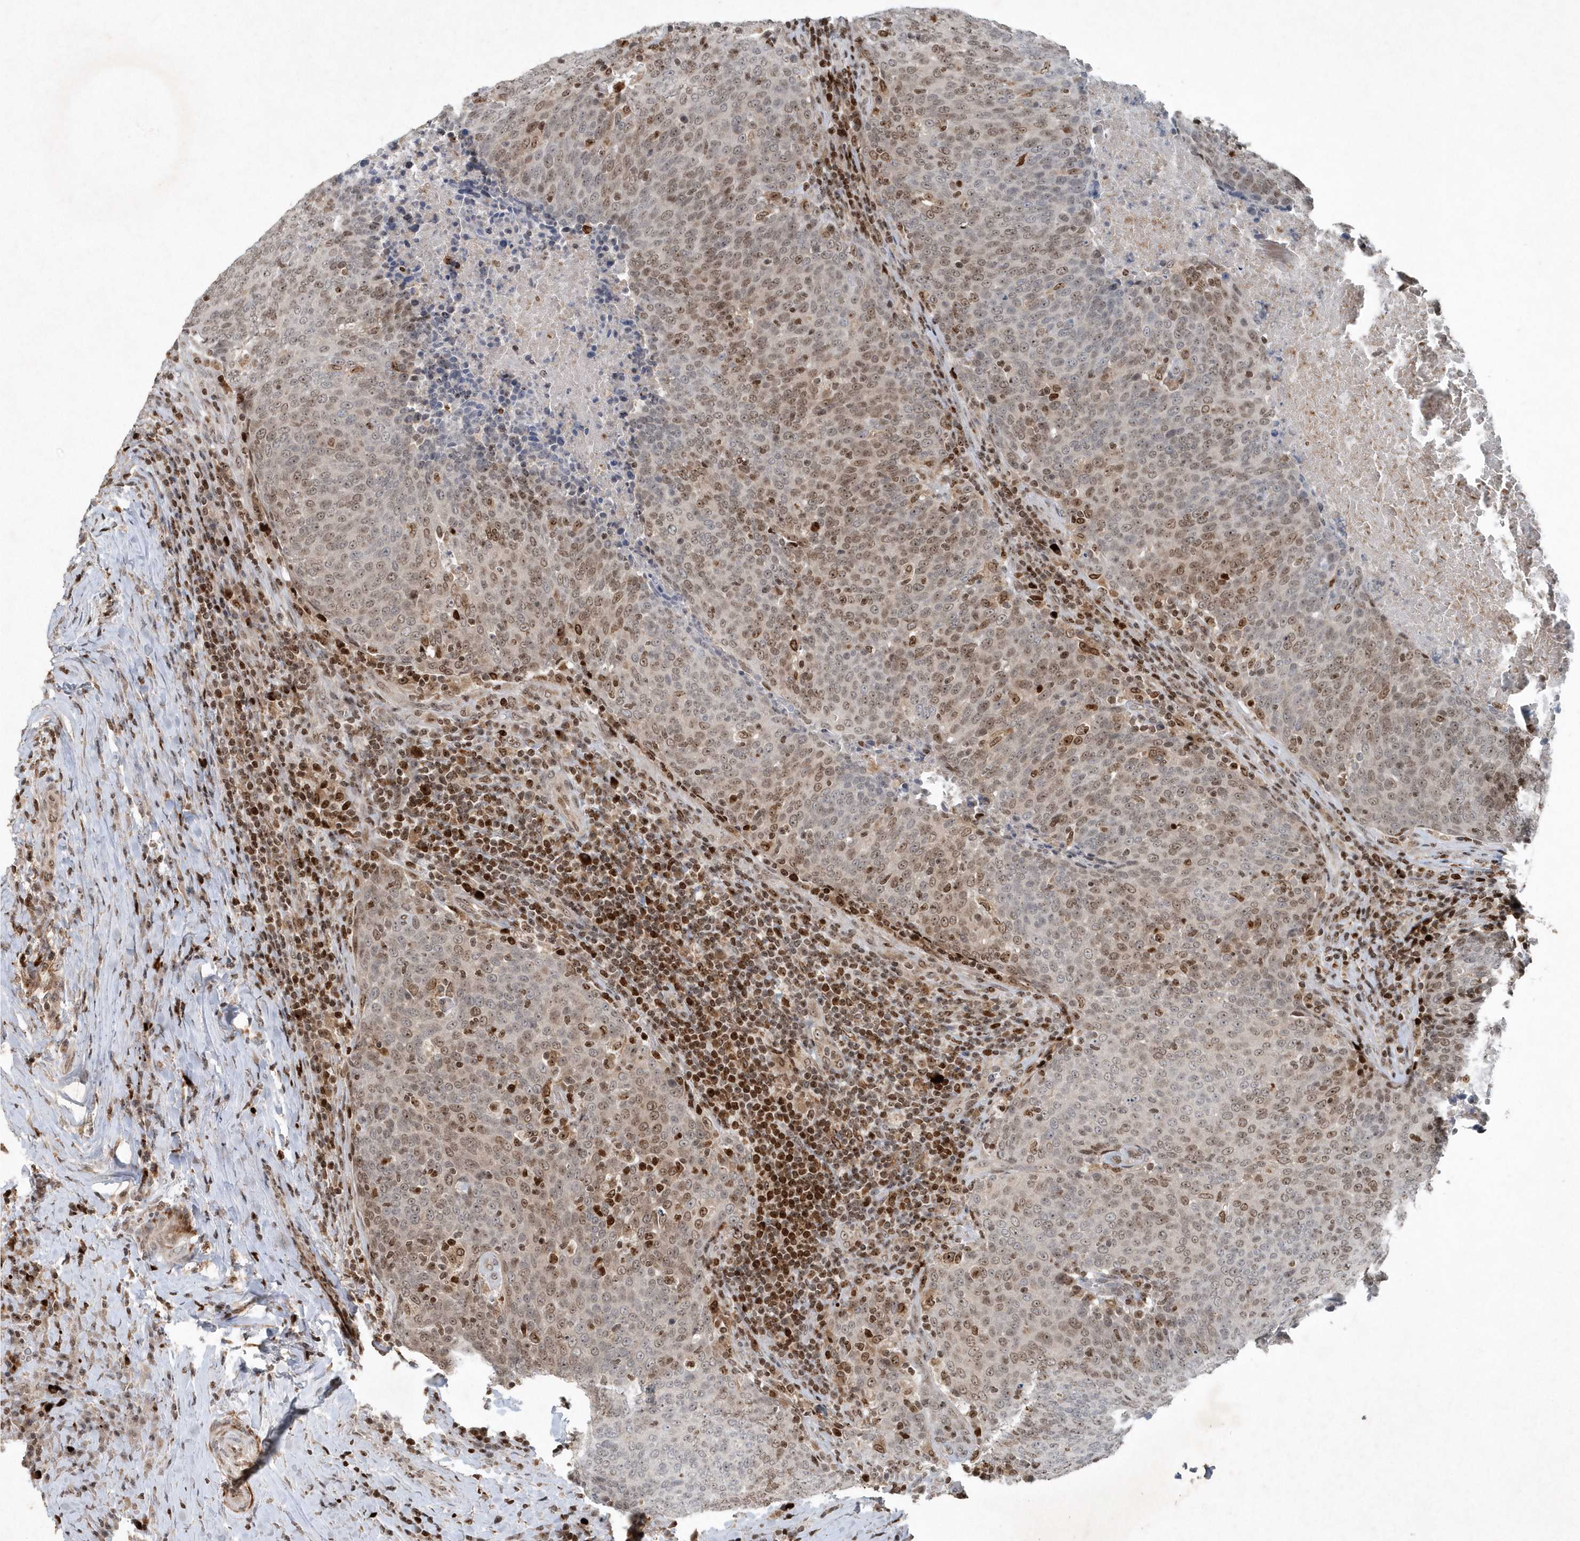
{"staining": {"intensity": "moderate", "quantity": "25%-75%", "location": "nuclear"}, "tissue": "head and neck cancer", "cell_type": "Tumor cells", "image_type": "cancer", "snomed": [{"axis": "morphology", "description": "Squamous cell carcinoma, NOS"}, {"axis": "morphology", "description": "Squamous cell carcinoma, metastatic, NOS"}, {"axis": "topography", "description": "Lymph node"}, {"axis": "topography", "description": "Head-Neck"}], "caption": "Head and neck cancer (squamous cell carcinoma) stained with immunohistochemistry (IHC) exhibits moderate nuclear expression in about 25%-75% of tumor cells.", "gene": "QTRT2", "patient": {"sex": "male", "age": 62}}